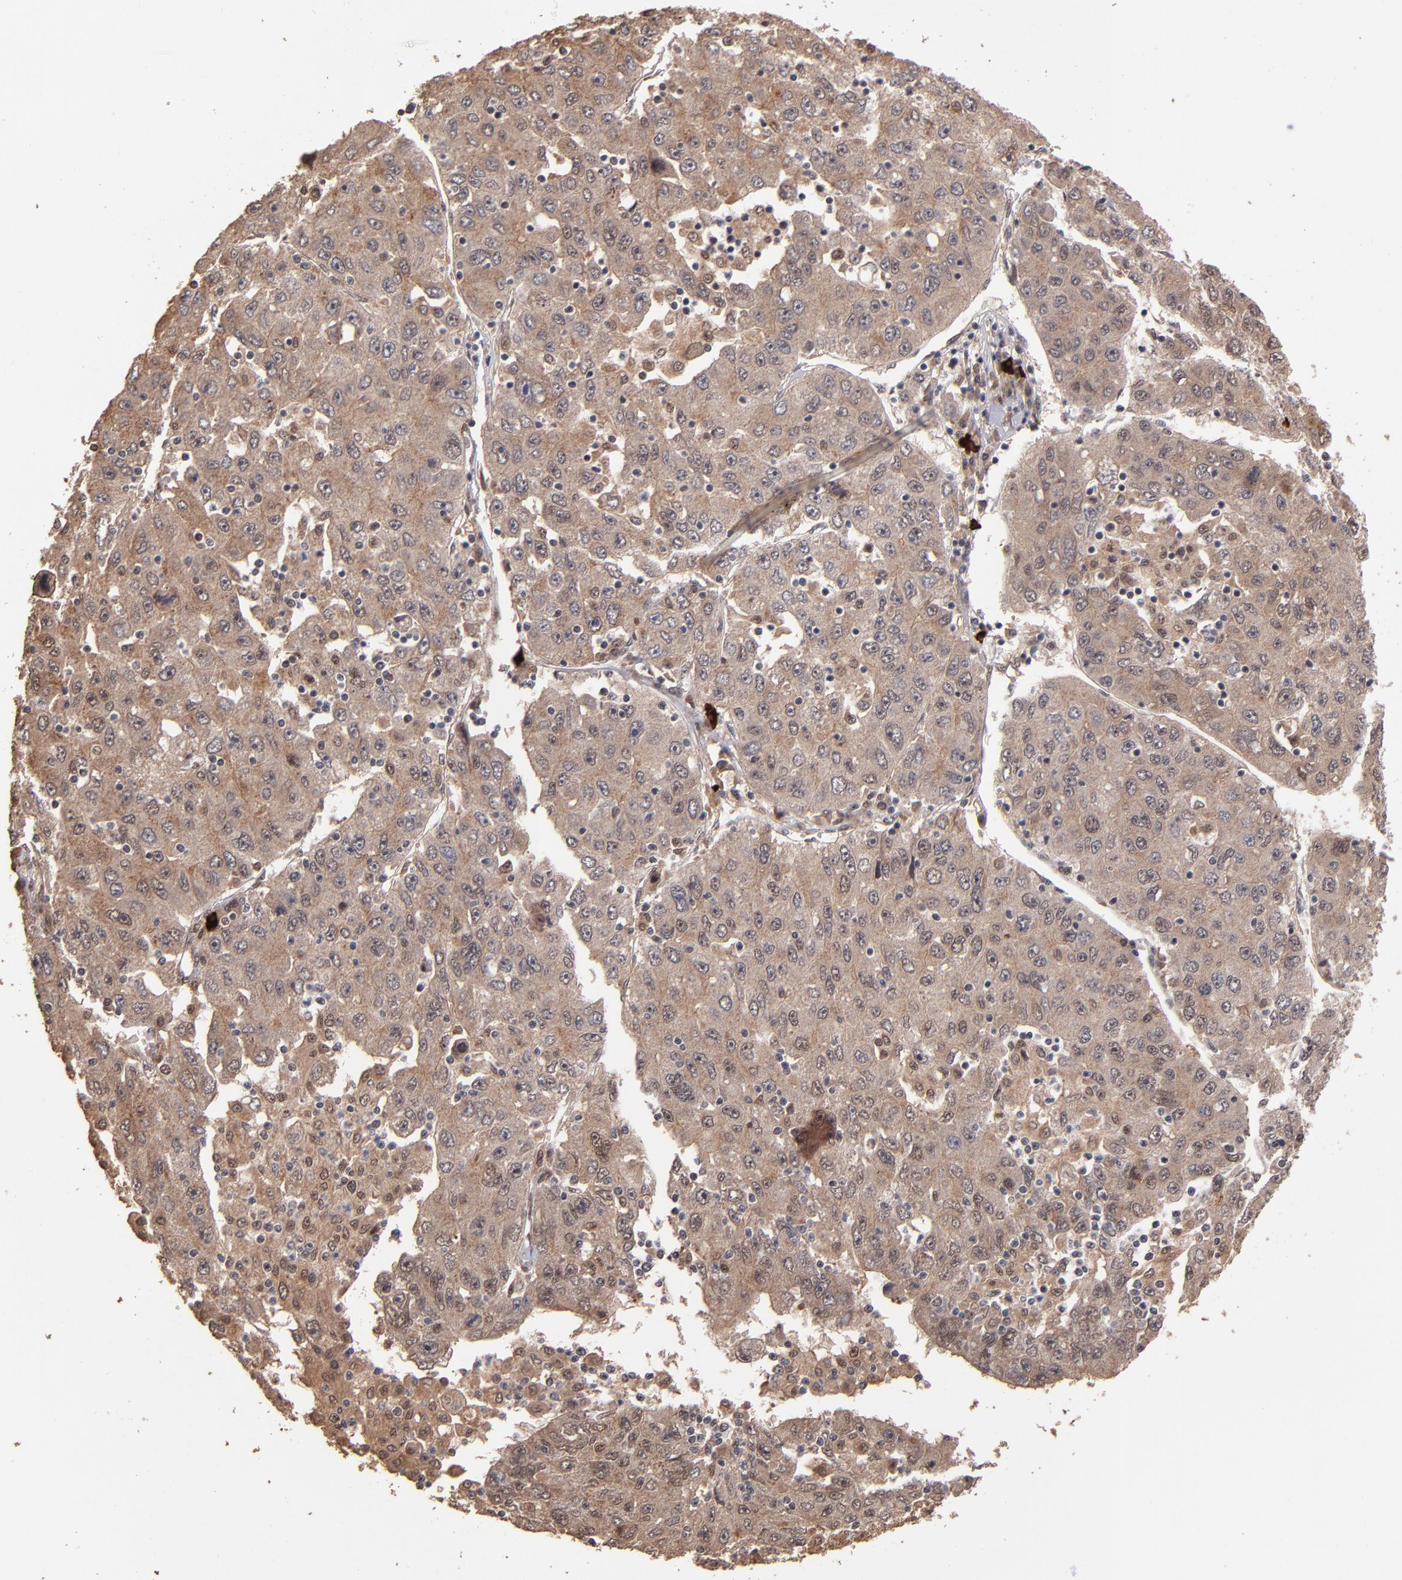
{"staining": {"intensity": "moderate", "quantity": ">75%", "location": "cytoplasmic/membranous"}, "tissue": "liver cancer", "cell_type": "Tumor cells", "image_type": "cancer", "snomed": [{"axis": "morphology", "description": "Carcinoma, Hepatocellular, NOS"}, {"axis": "topography", "description": "Liver"}], "caption": "IHC (DAB (3,3'-diaminobenzidine)) staining of liver hepatocellular carcinoma demonstrates moderate cytoplasmic/membranous protein expression in approximately >75% of tumor cells.", "gene": "EAPP", "patient": {"sex": "male", "age": 49}}